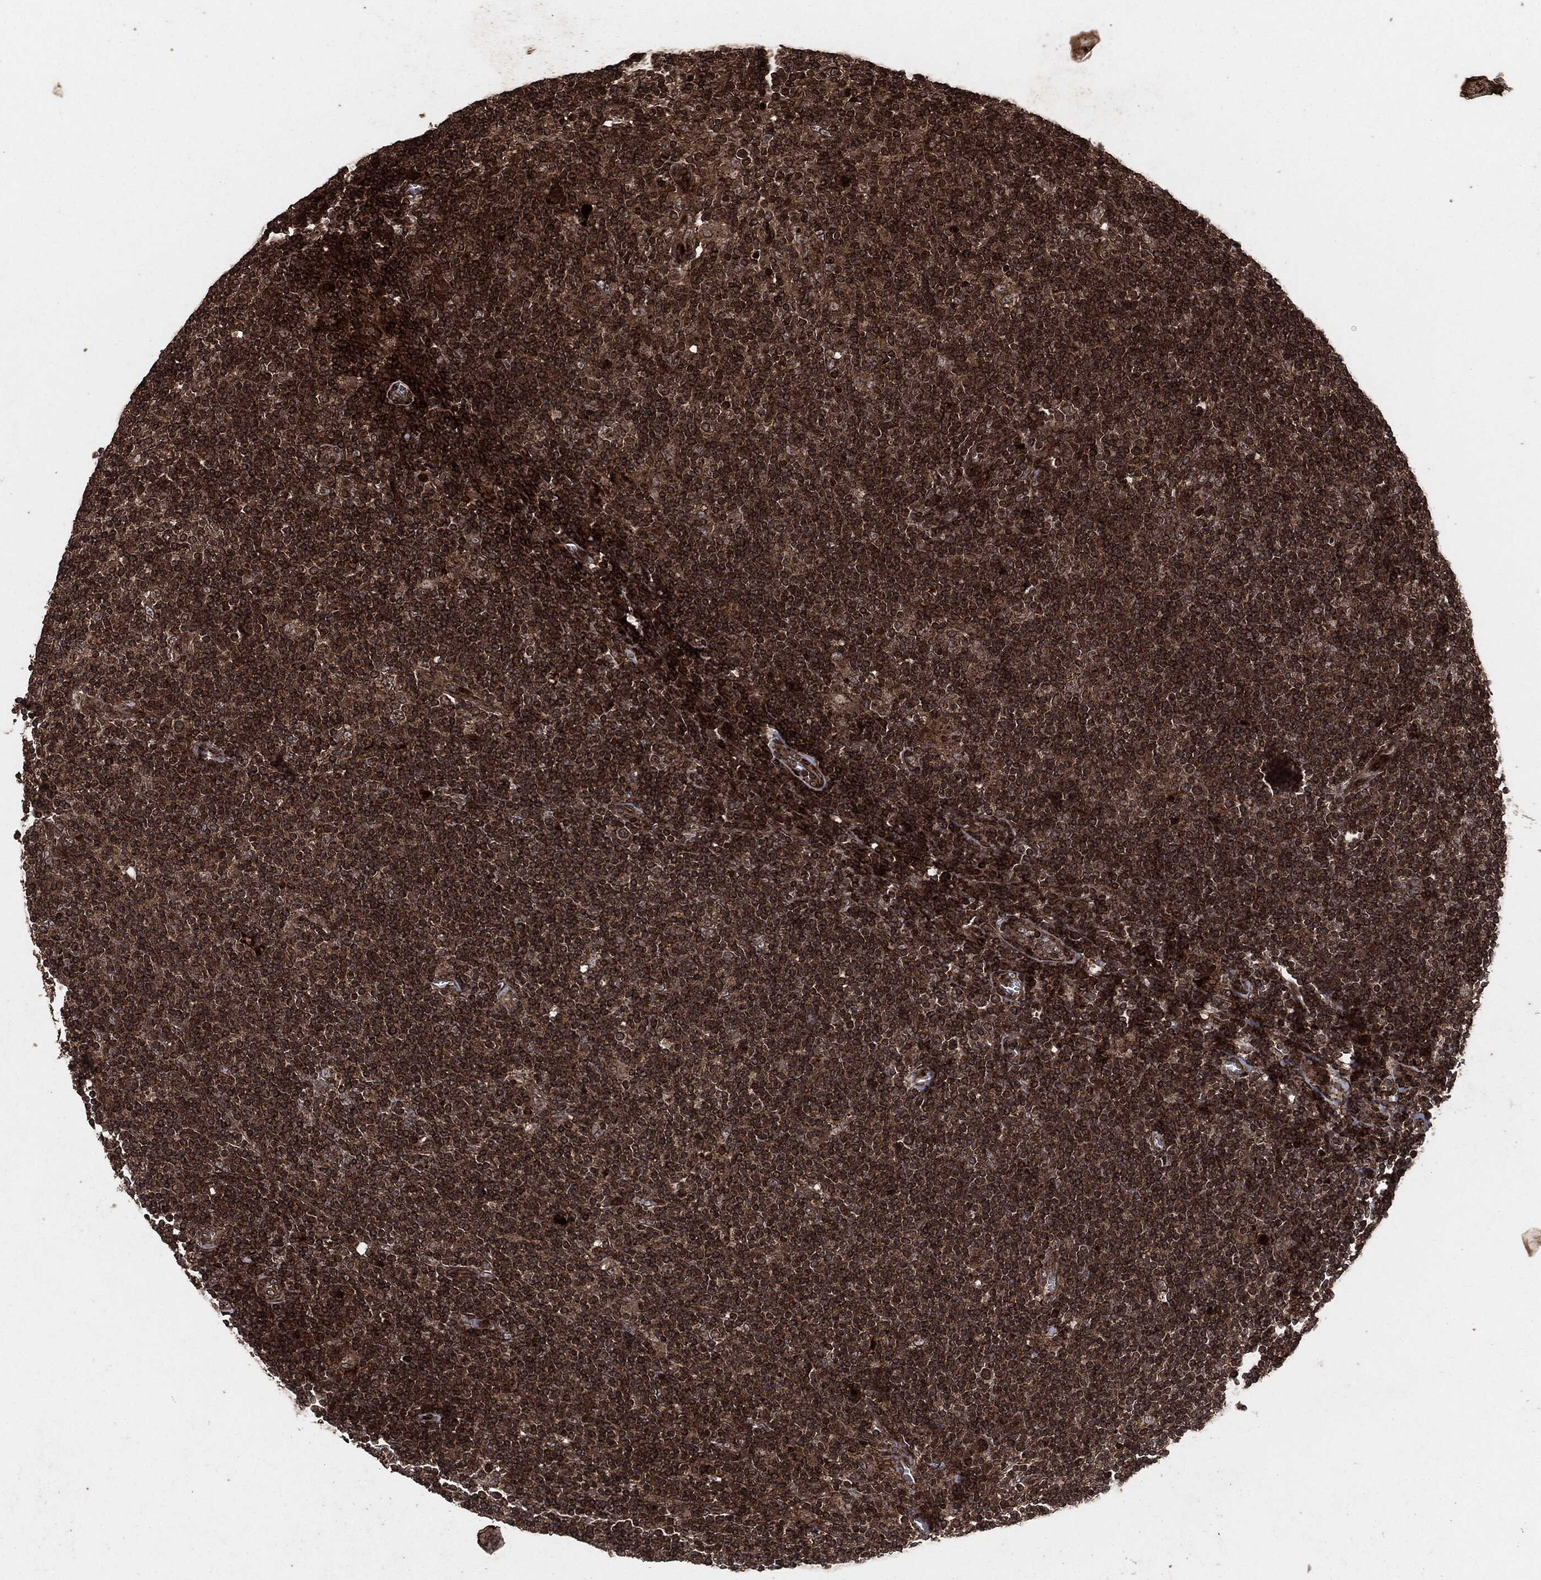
{"staining": {"intensity": "strong", "quantity": ">75%", "location": "cytoplasmic/membranous"}, "tissue": "lymphoma", "cell_type": "Tumor cells", "image_type": "cancer", "snomed": [{"axis": "morphology", "description": "Hodgkin's disease, NOS"}, {"axis": "topography", "description": "Lymph node"}], "caption": "IHC (DAB (3,3'-diaminobenzidine)) staining of Hodgkin's disease exhibits strong cytoplasmic/membranous protein expression in approximately >75% of tumor cells. Nuclei are stained in blue.", "gene": "IFIT1", "patient": {"sex": "male", "age": 40}}